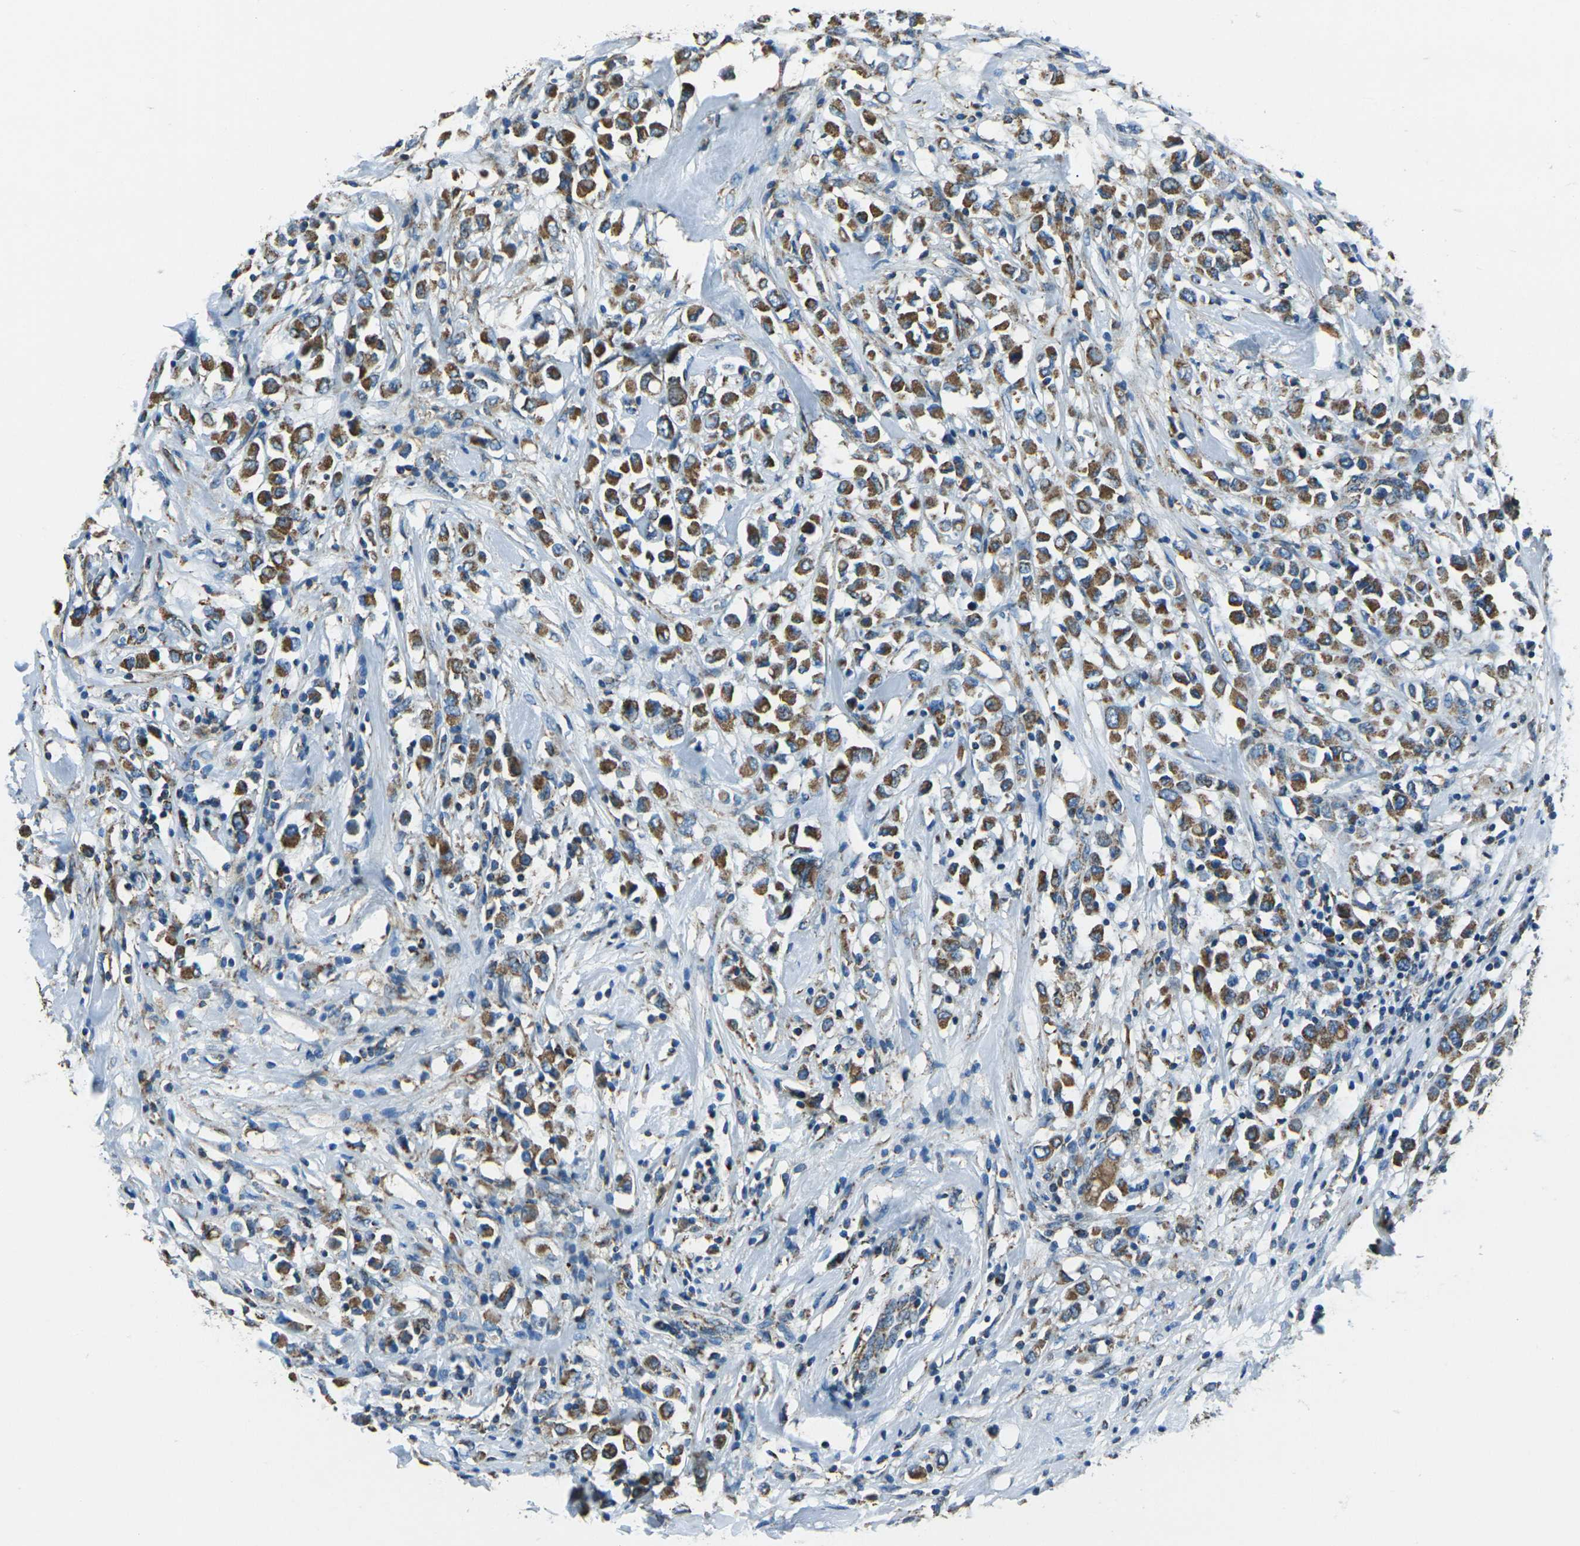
{"staining": {"intensity": "moderate", "quantity": ">75%", "location": "cytoplasmic/membranous"}, "tissue": "breast cancer", "cell_type": "Tumor cells", "image_type": "cancer", "snomed": [{"axis": "morphology", "description": "Duct carcinoma"}, {"axis": "topography", "description": "Breast"}], "caption": "Immunohistochemical staining of breast invasive ductal carcinoma shows moderate cytoplasmic/membranous protein expression in approximately >75% of tumor cells. (DAB (3,3'-diaminobenzidine) = brown stain, brightfield microscopy at high magnification).", "gene": "IRF3", "patient": {"sex": "female", "age": 61}}